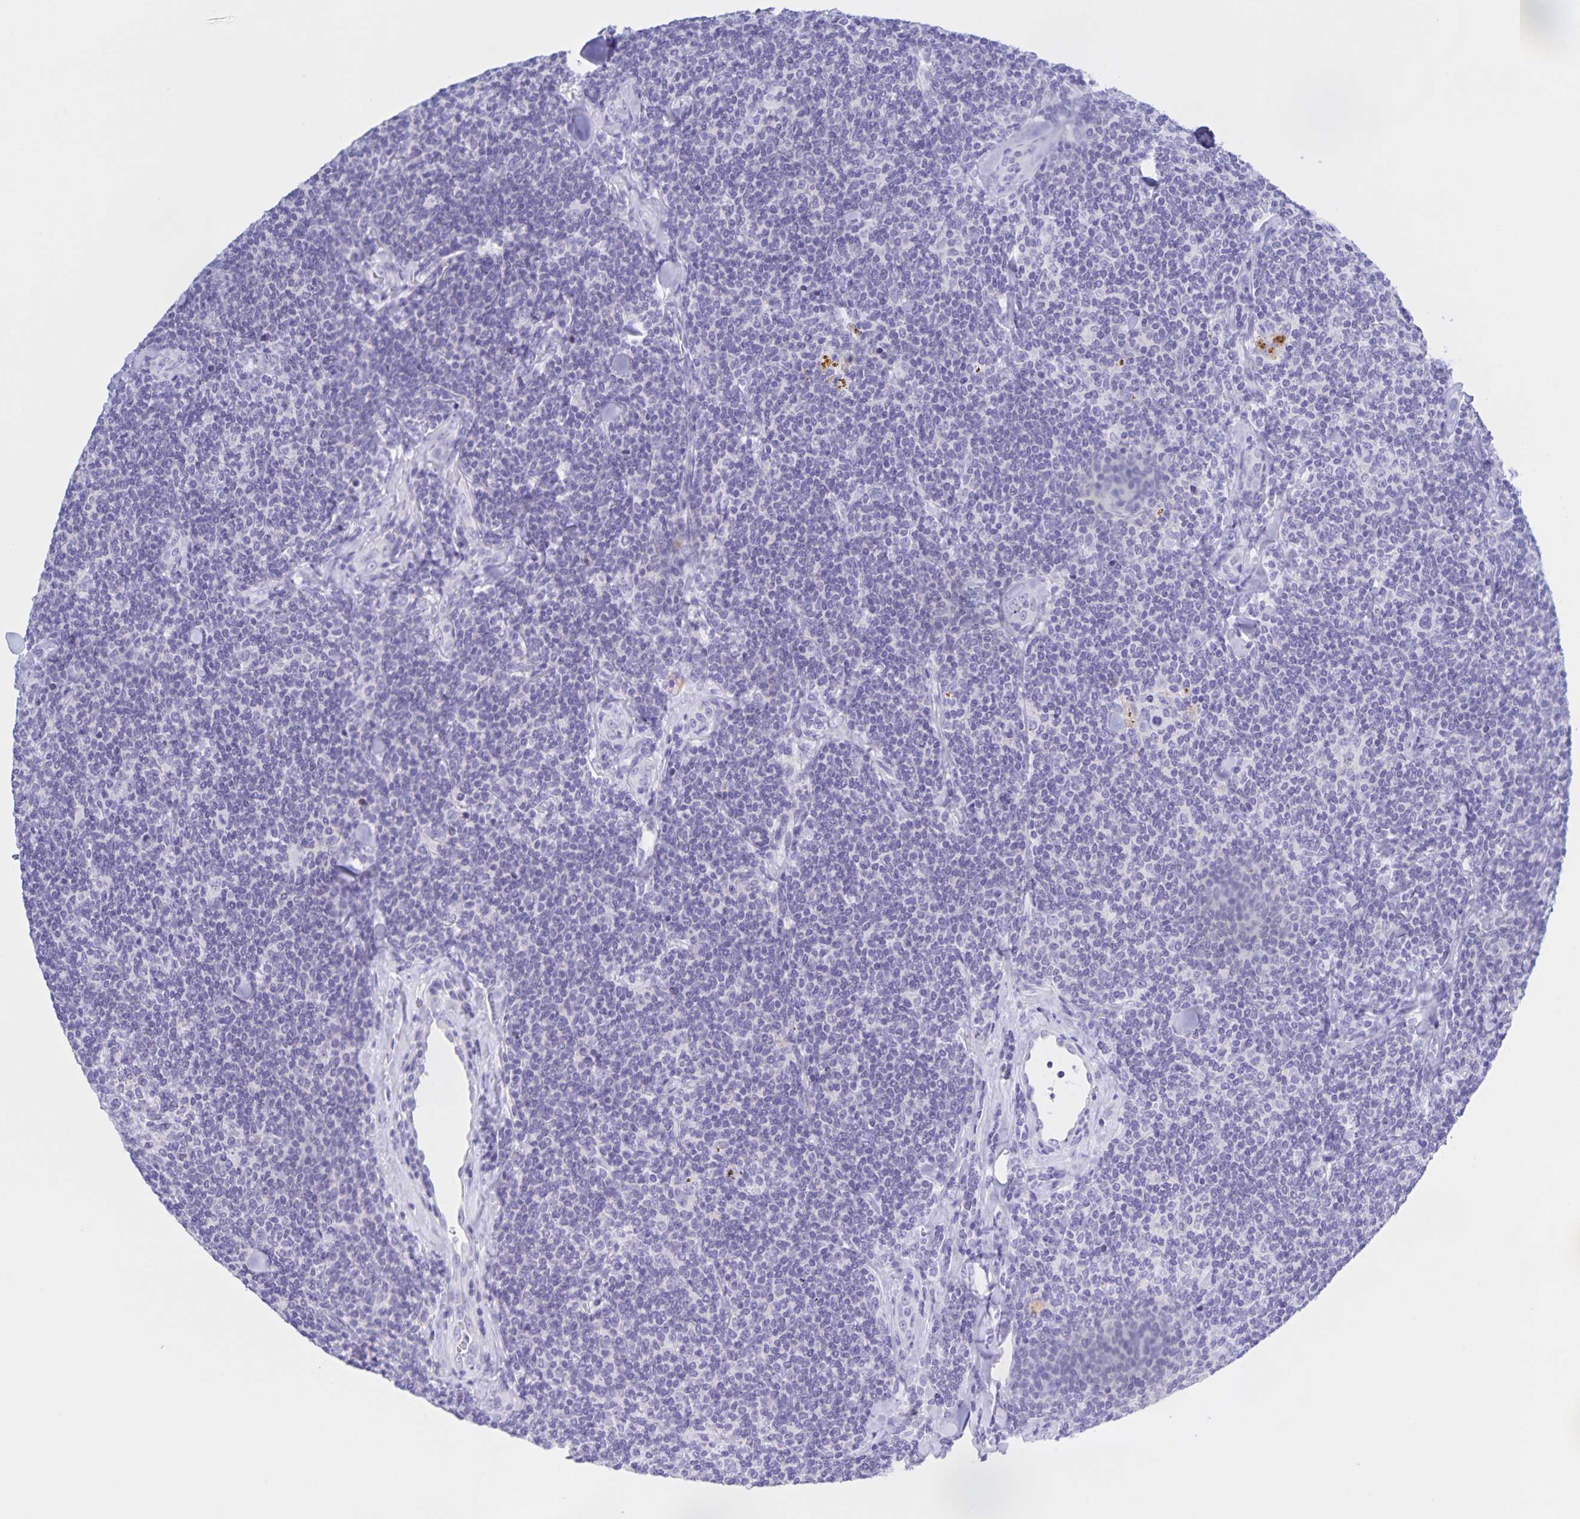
{"staining": {"intensity": "negative", "quantity": "none", "location": "none"}, "tissue": "lymphoma", "cell_type": "Tumor cells", "image_type": "cancer", "snomed": [{"axis": "morphology", "description": "Malignant lymphoma, non-Hodgkin's type, Low grade"}, {"axis": "topography", "description": "Lymph node"}], "caption": "Protein analysis of lymphoma shows no significant expression in tumor cells.", "gene": "CATSPER4", "patient": {"sex": "female", "age": 56}}